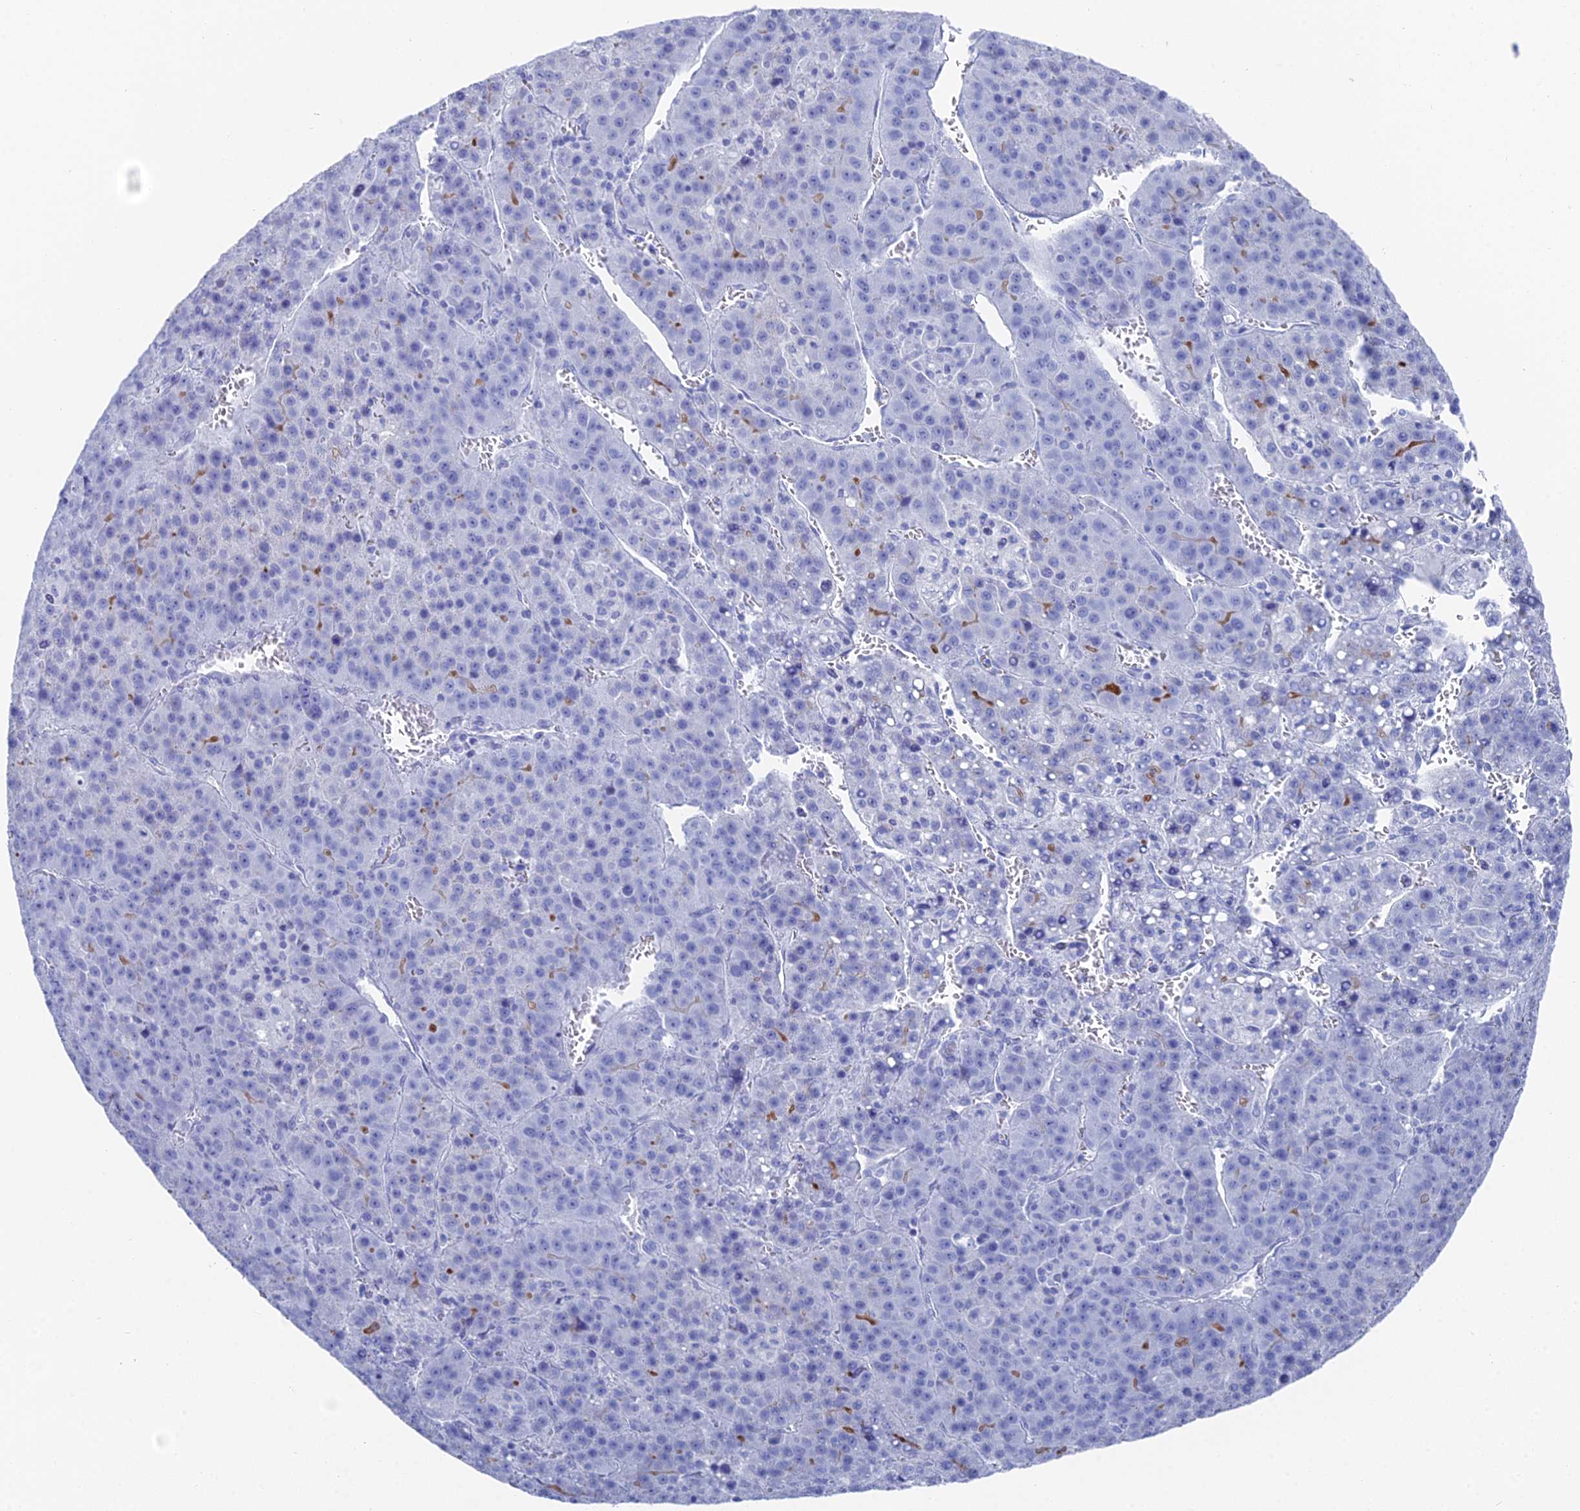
{"staining": {"intensity": "negative", "quantity": "none", "location": "none"}, "tissue": "liver cancer", "cell_type": "Tumor cells", "image_type": "cancer", "snomed": [{"axis": "morphology", "description": "Carcinoma, Hepatocellular, NOS"}, {"axis": "topography", "description": "Liver"}], "caption": "This is an immunohistochemistry (IHC) photomicrograph of liver cancer (hepatocellular carcinoma). There is no staining in tumor cells.", "gene": "ENPP3", "patient": {"sex": "female", "age": 53}}